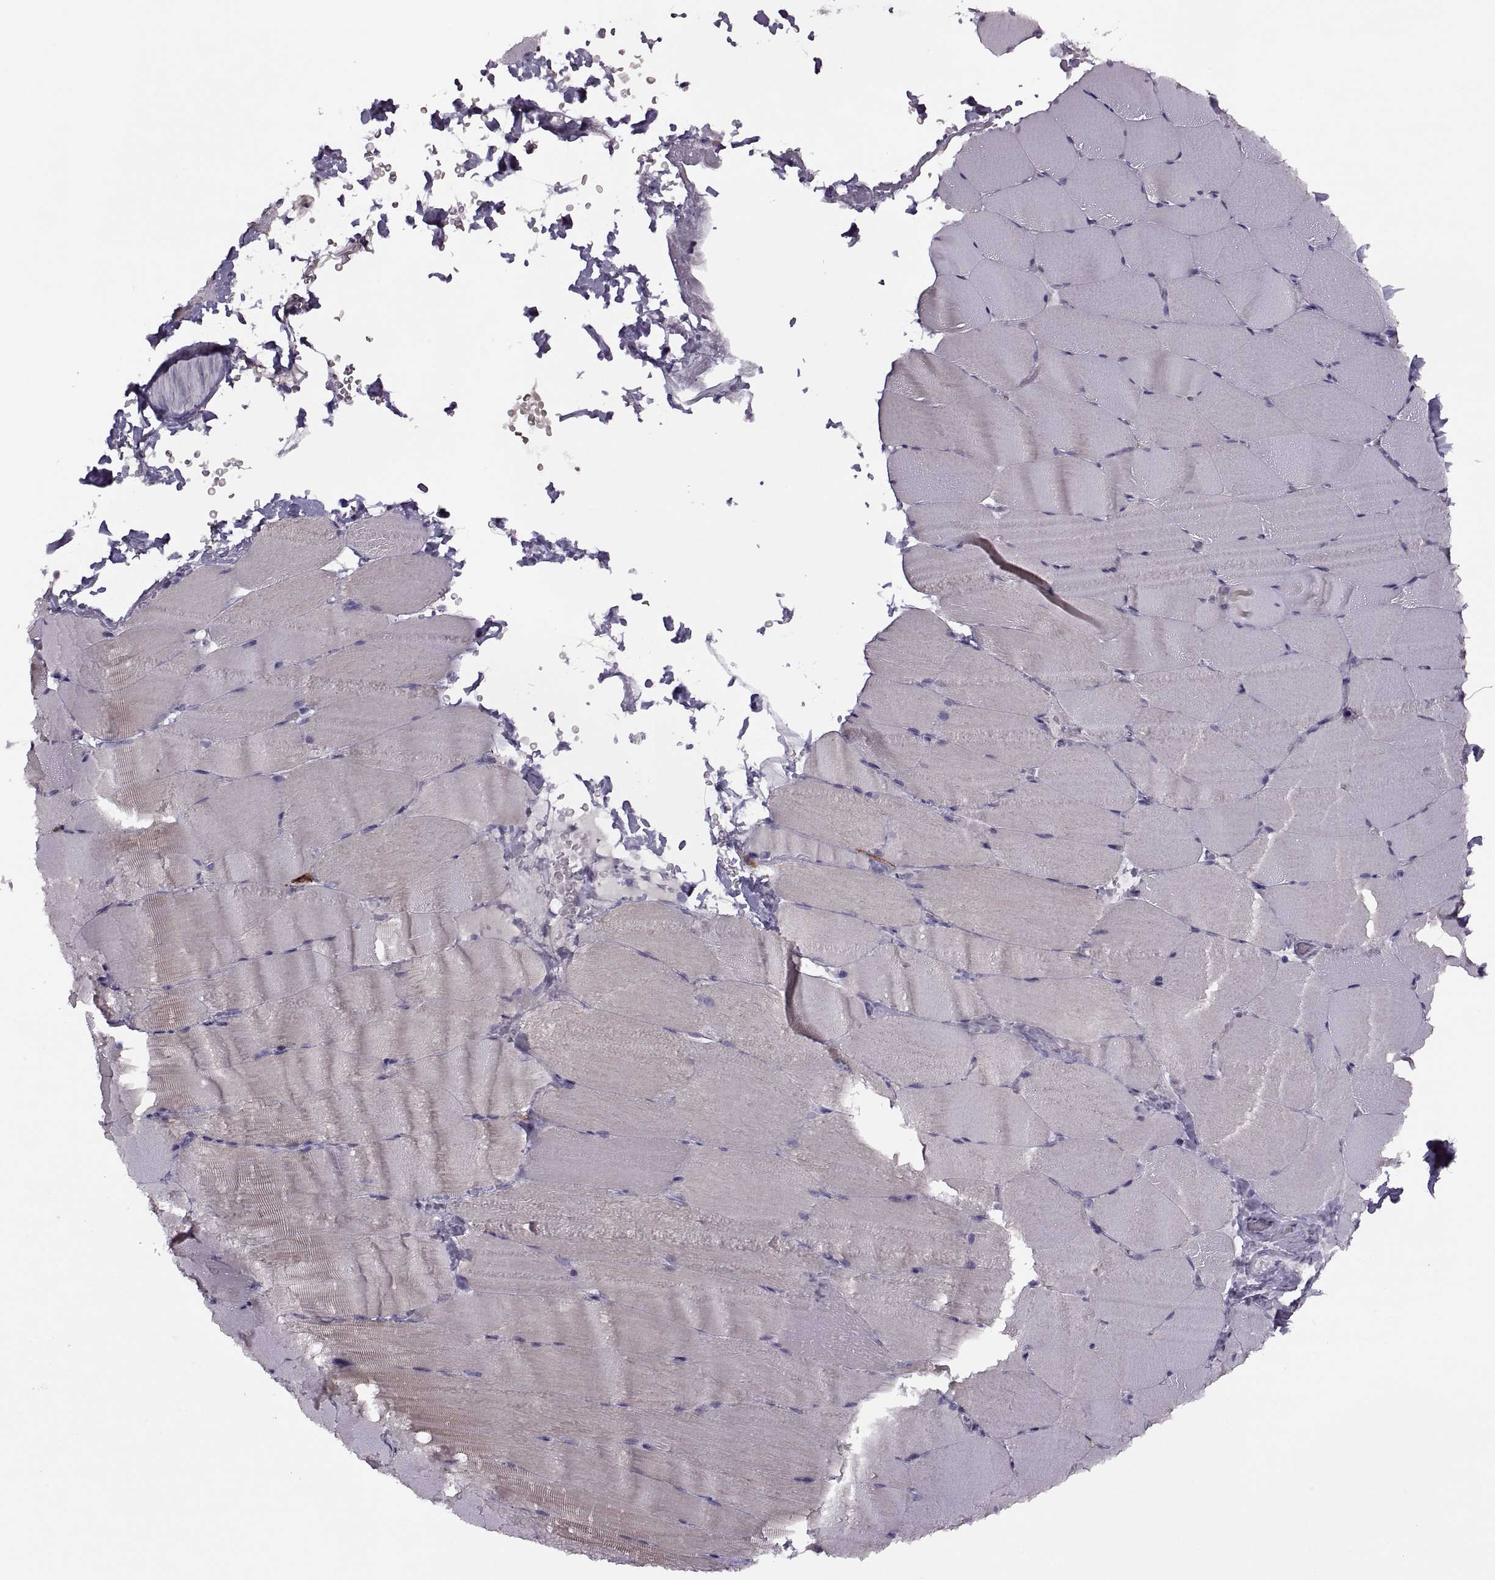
{"staining": {"intensity": "negative", "quantity": "none", "location": "none"}, "tissue": "skeletal muscle", "cell_type": "Myocytes", "image_type": "normal", "snomed": [{"axis": "morphology", "description": "Normal tissue, NOS"}, {"axis": "topography", "description": "Skeletal muscle"}], "caption": "IHC image of benign skeletal muscle: human skeletal muscle stained with DAB shows no significant protein expression in myocytes.", "gene": "H2AP", "patient": {"sex": "female", "age": 37}}